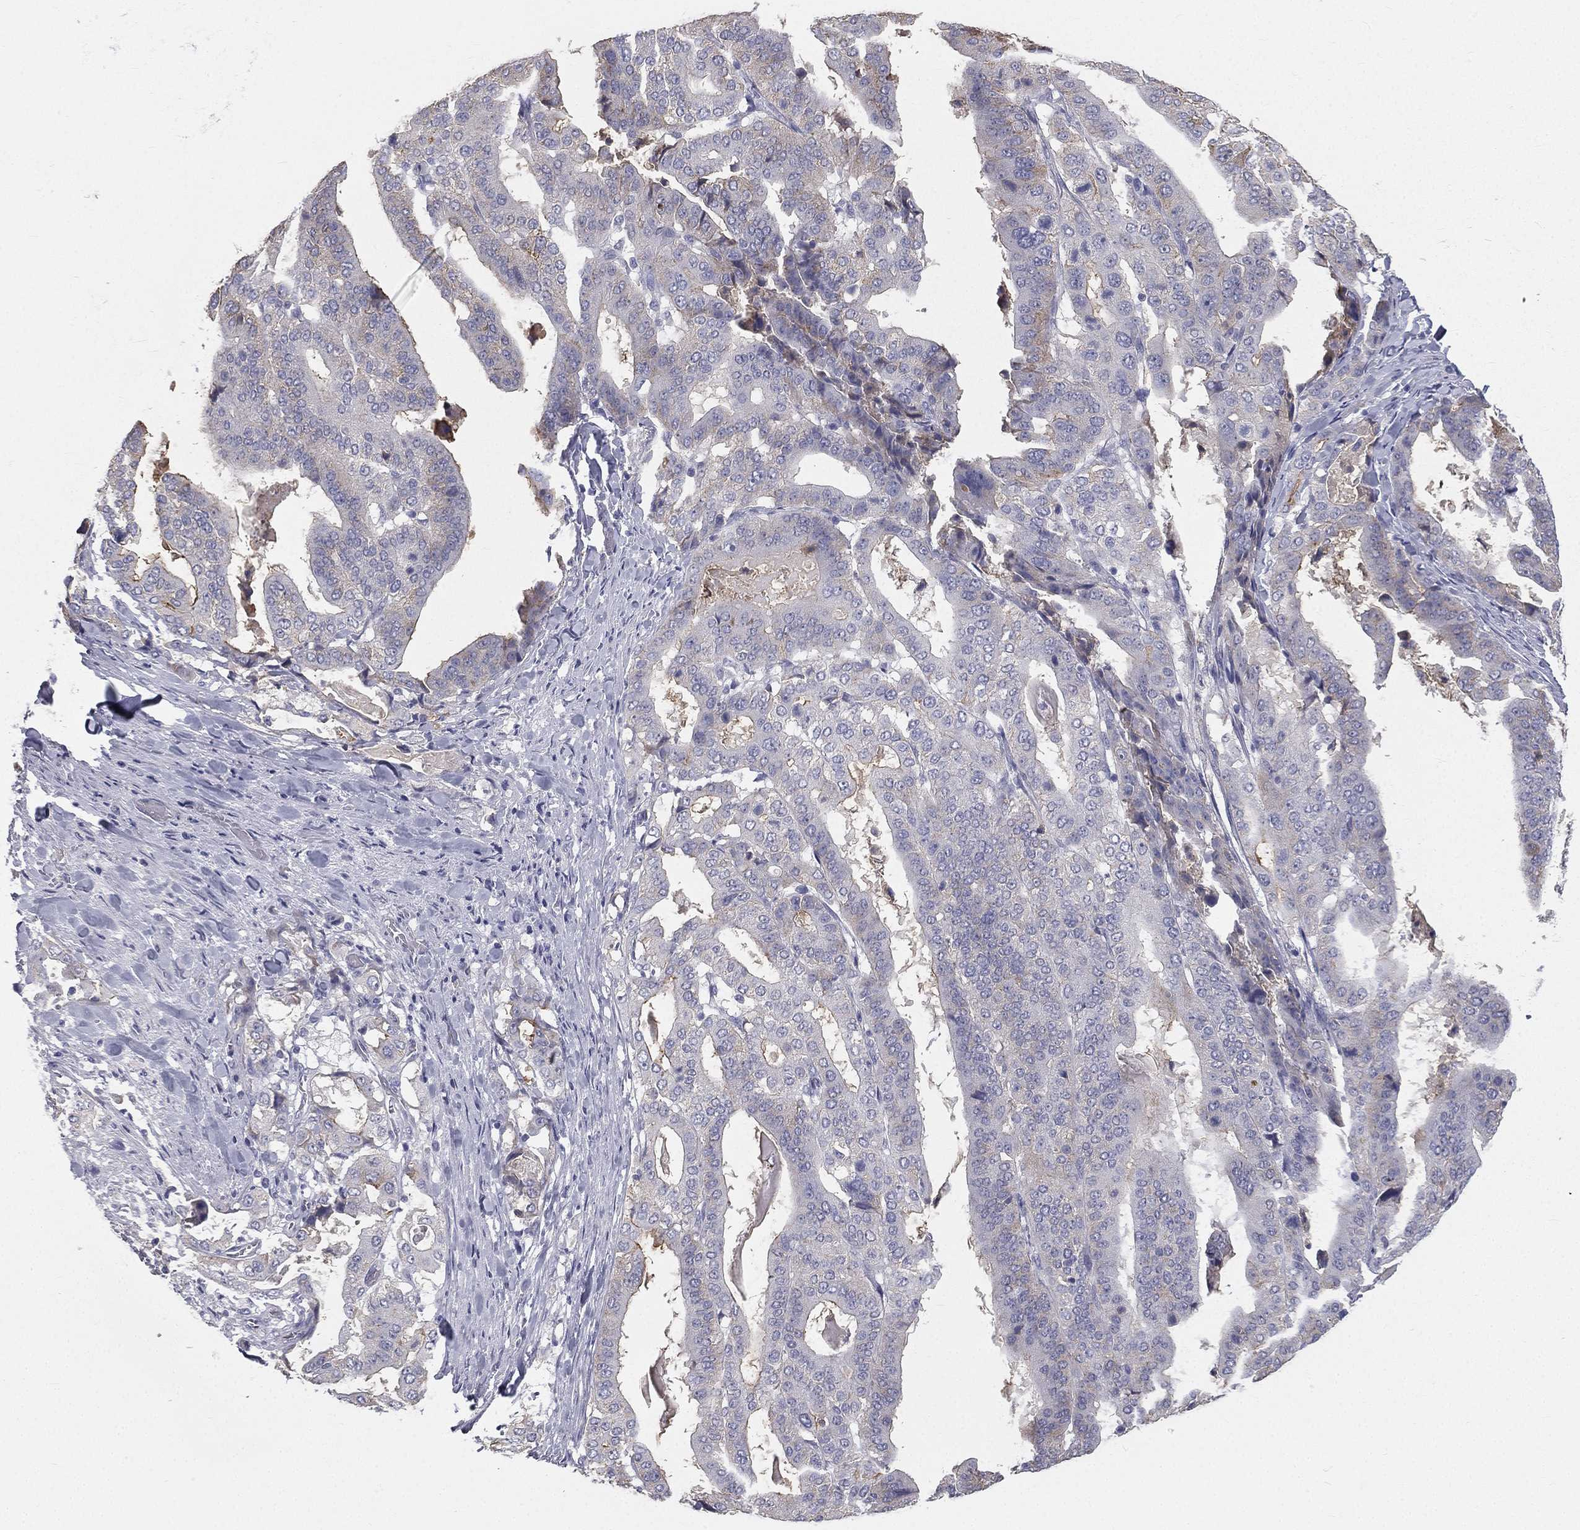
{"staining": {"intensity": "negative", "quantity": "none", "location": "none"}, "tissue": "stomach cancer", "cell_type": "Tumor cells", "image_type": "cancer", "snomed": [{"axis": "morphology", "description": "Adenocarcinoma, NOS"}, {"axis": "topography", "description": "Stomach"}], "caption": "Tumor cells are negative for brown protein staining in stomach adenocarcinoma.", "gene": "MUC13", "patient": {"sex": "male", "age": 48}}